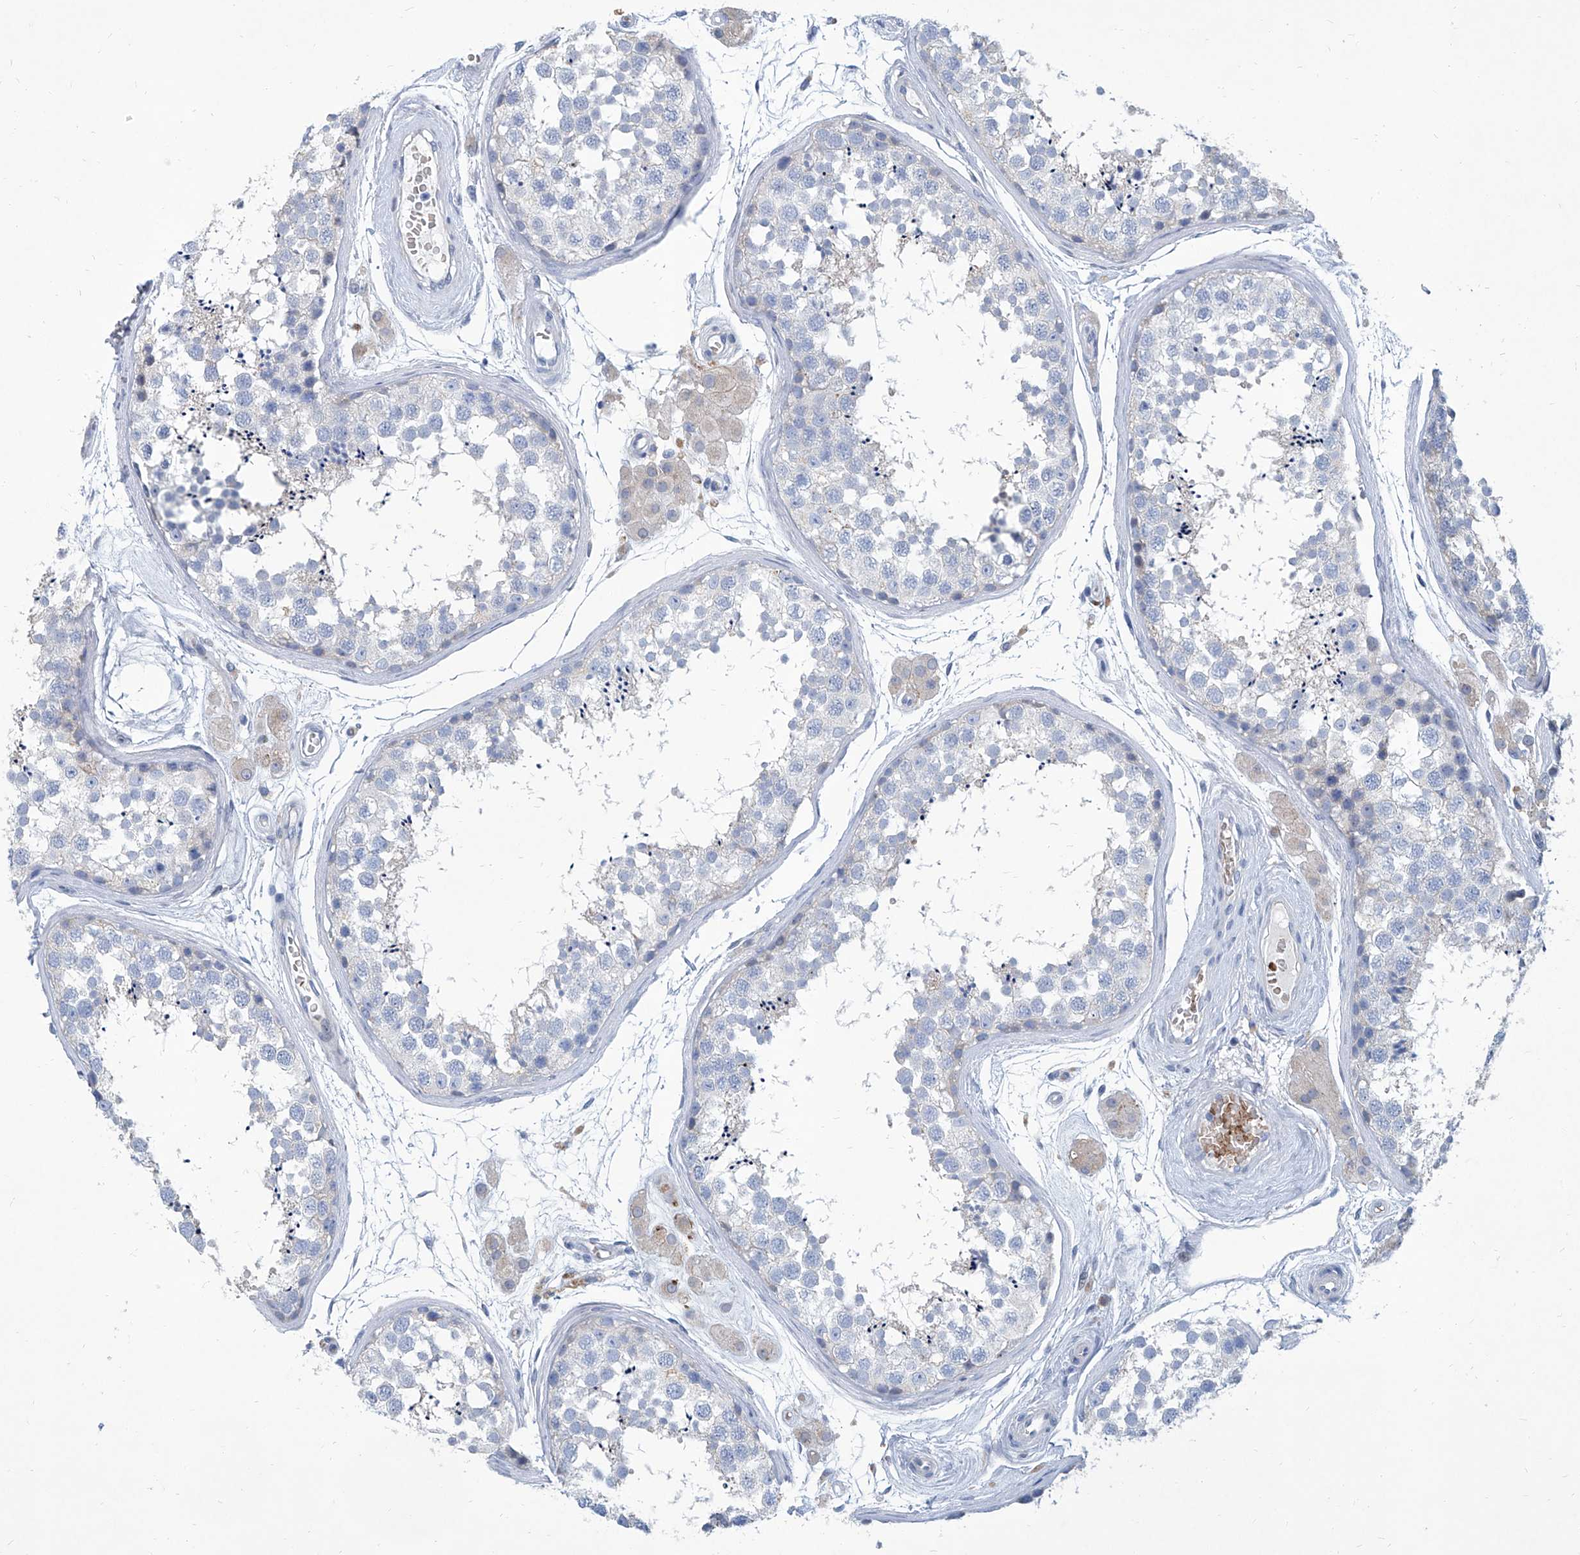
{"staining": {"intensity": "negative", "quantity": "none", "location": "none"}, "tissue": "testis", "cell_type": "Cells in seminiferous ducts", "image_type": "normal", "snomed": [{"axis": "morphology", "description": "Normal tissue, NOS"}, {"axis": "topography", "description": "Testis"}], "caption": "High magnification brightfield microscopy of benign testis stained with DAB (3,3'-diaminobenzidine) (brown) and counterstained with hematoxylin (blue): cells in seminiferous ducts show no significant positivity. Nuclei are stained in blue.", "gene": "FPR2", "patient": {"sex": "male", "age": 56}}